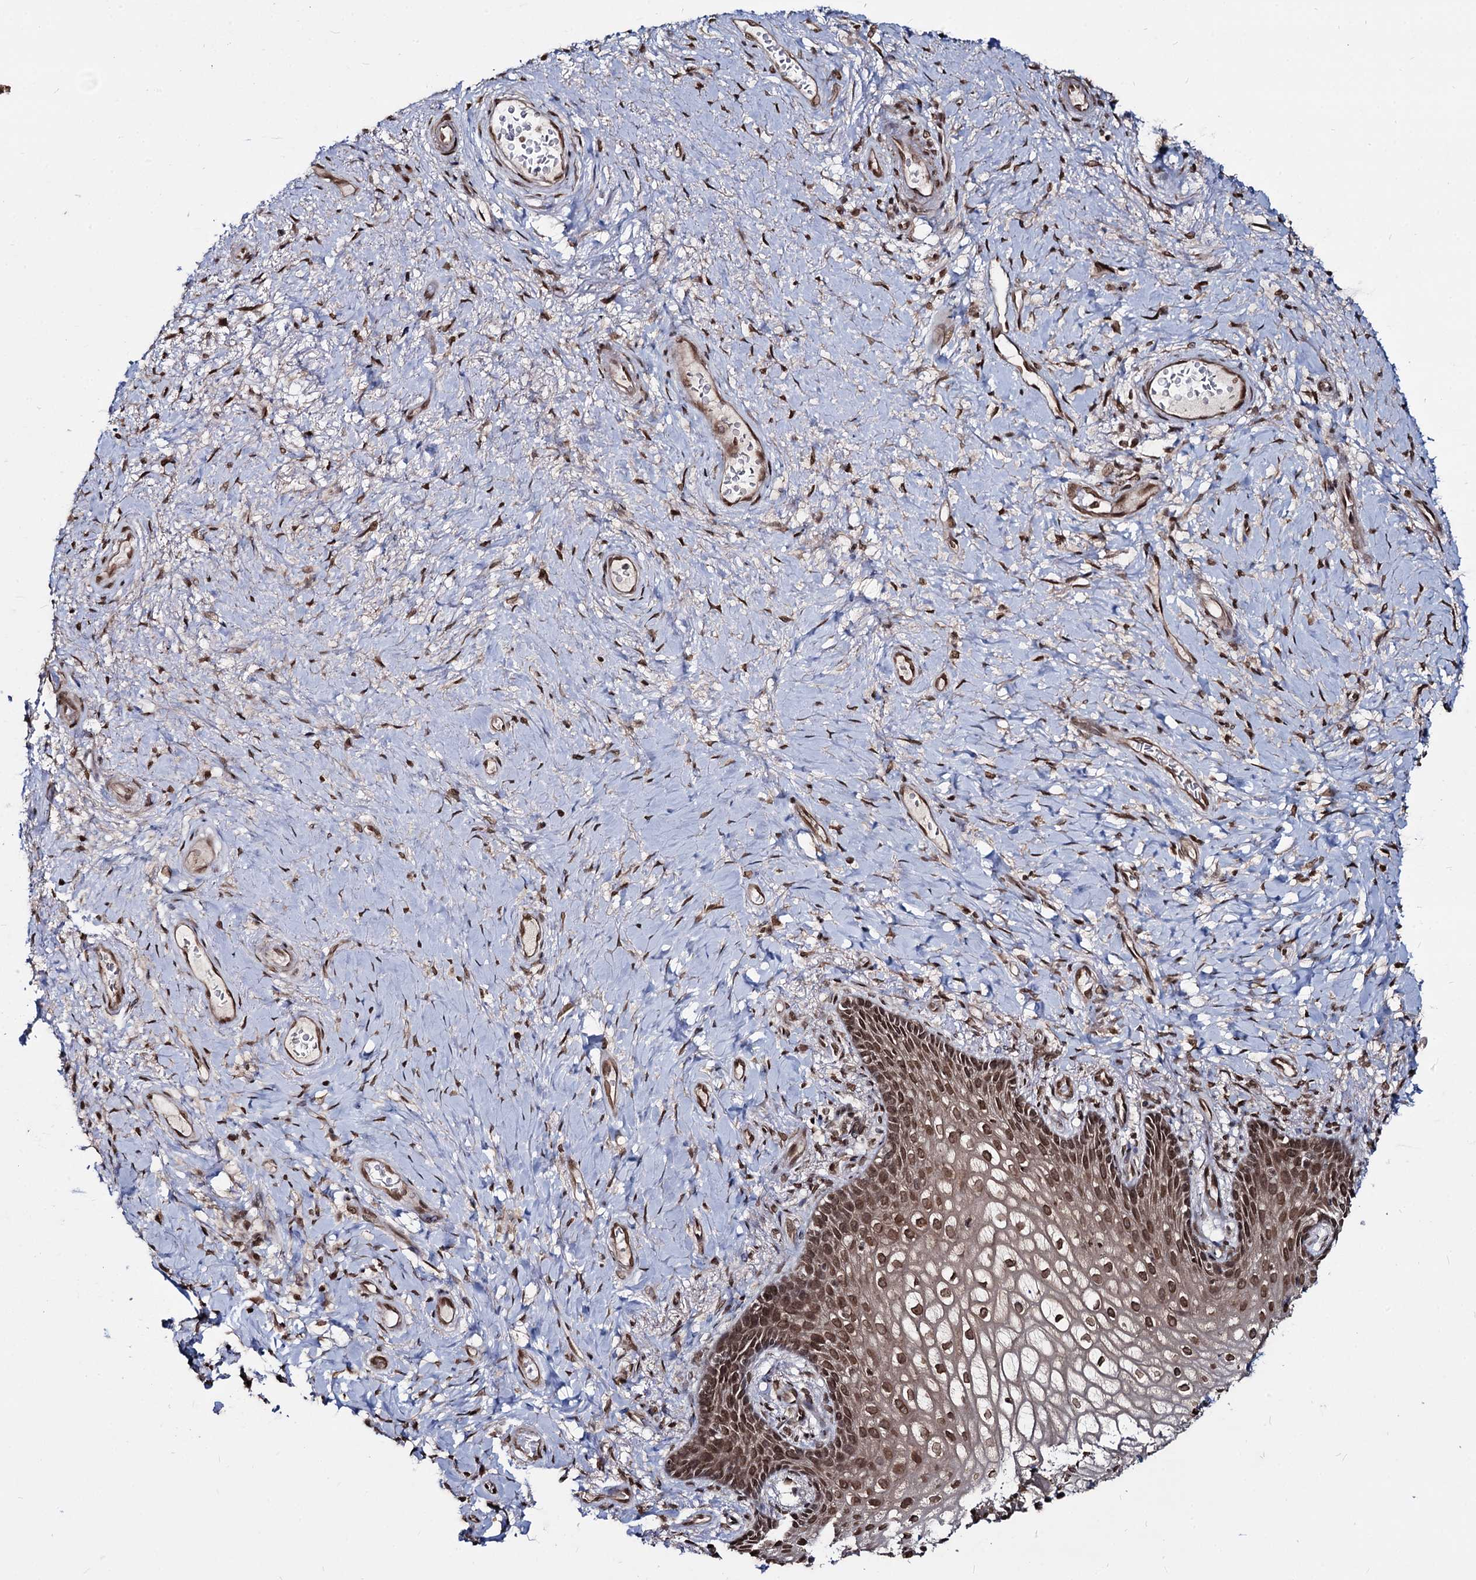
{"staining": {"intensity": "strong", "quantity": ">75%", "location": "cytoplasmic/membranous,nuclear"}, "tissue": "vagina", "cell_type": "Squamous epithelial cells", "image_type": "normal", "snomed": [{"axis": "morphology", "description": "Normal tissue, NOS"}, {"axis": "topography", "description": "Vagina"}], "caption": "The immunohistochemical stain shows strong cytoplasmic/membranous,nuclear staining in squamous epithelial cells of normal vagina.", "gene": "RNF6", "patient": {"sex": "female", "age": 60}}